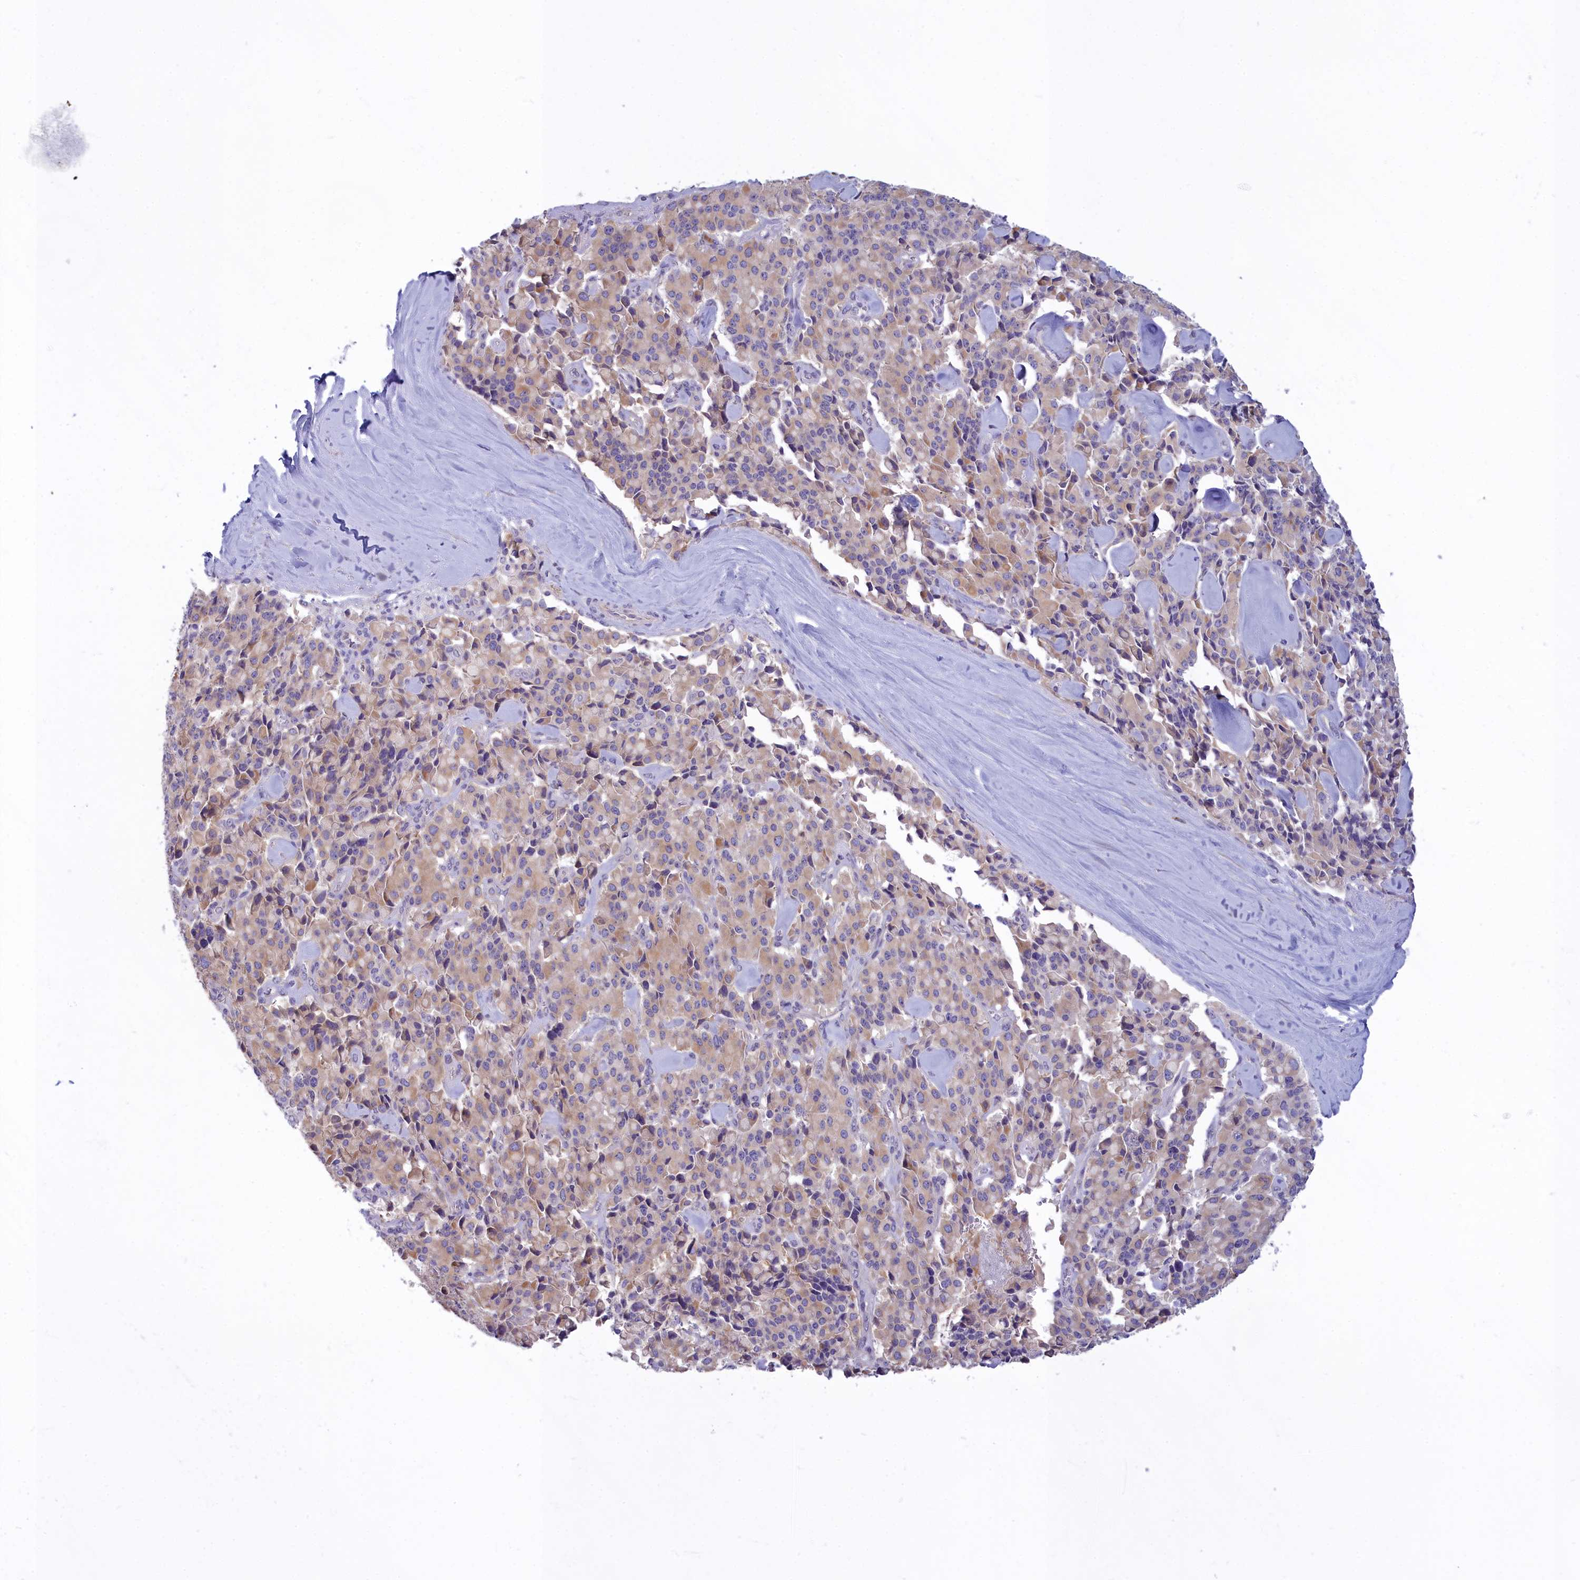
{"staining": {"intensity": "weak", "quantity": ">75%", "location": "cytoplasmic/membranous"}, "tissue": "pancreatic cancer", "cell_type": "Tumor cells", "image_type": "cancer", "snomed": [{"axis": "morphology", "description": "Adenocarcinoma, NOS"}, {"axis": "topography", "description": "Pancreas"}], "caption": "Pancreatic cancer stained for a protein shows weak cytoplasmic/membranous positivity in tumor cells.", "gene": "HM13", "patient": {"sex": "male", "age": 65}}